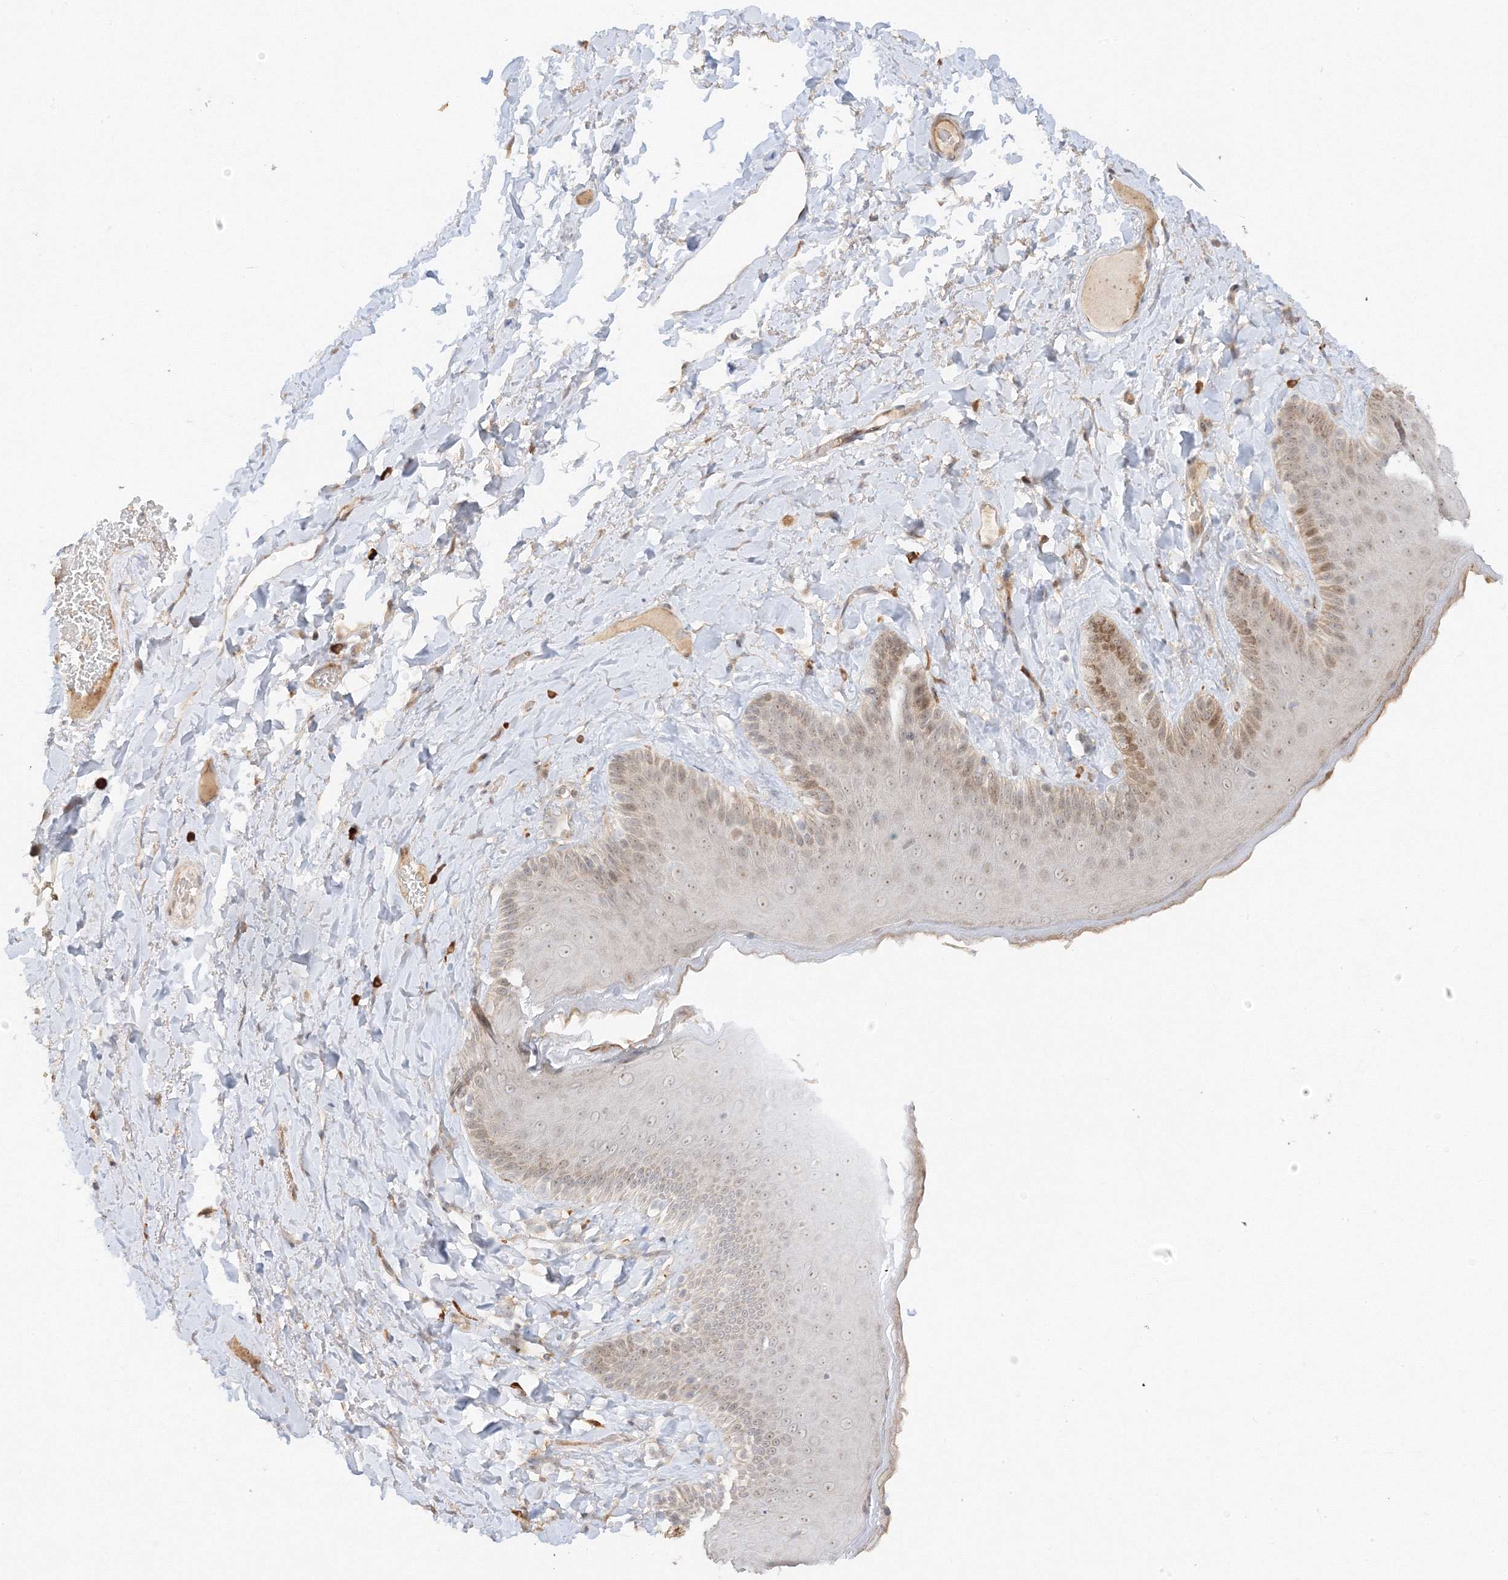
{"staining": {"intensity": "moderate", "quantity": ">75%", "location": "nuclear"}, "tissue": "skin", "cell_type": "Epidermal cells", "image_type": "normal", "snomed": [{"axis": "morphology", "description": "Normal tissue, NOS"}, {"axis": "topography", "description": "Anal"}], "caption": "This histopathology image shows unremarkable skin stained with IHC to label a protein in brown. The nuclear of epidermal cells show moderate positivity for the protein. Nuclei are counter-stained blue.", "gene": "ETAA1", "patient": {"sex": "male", "age": 69}}